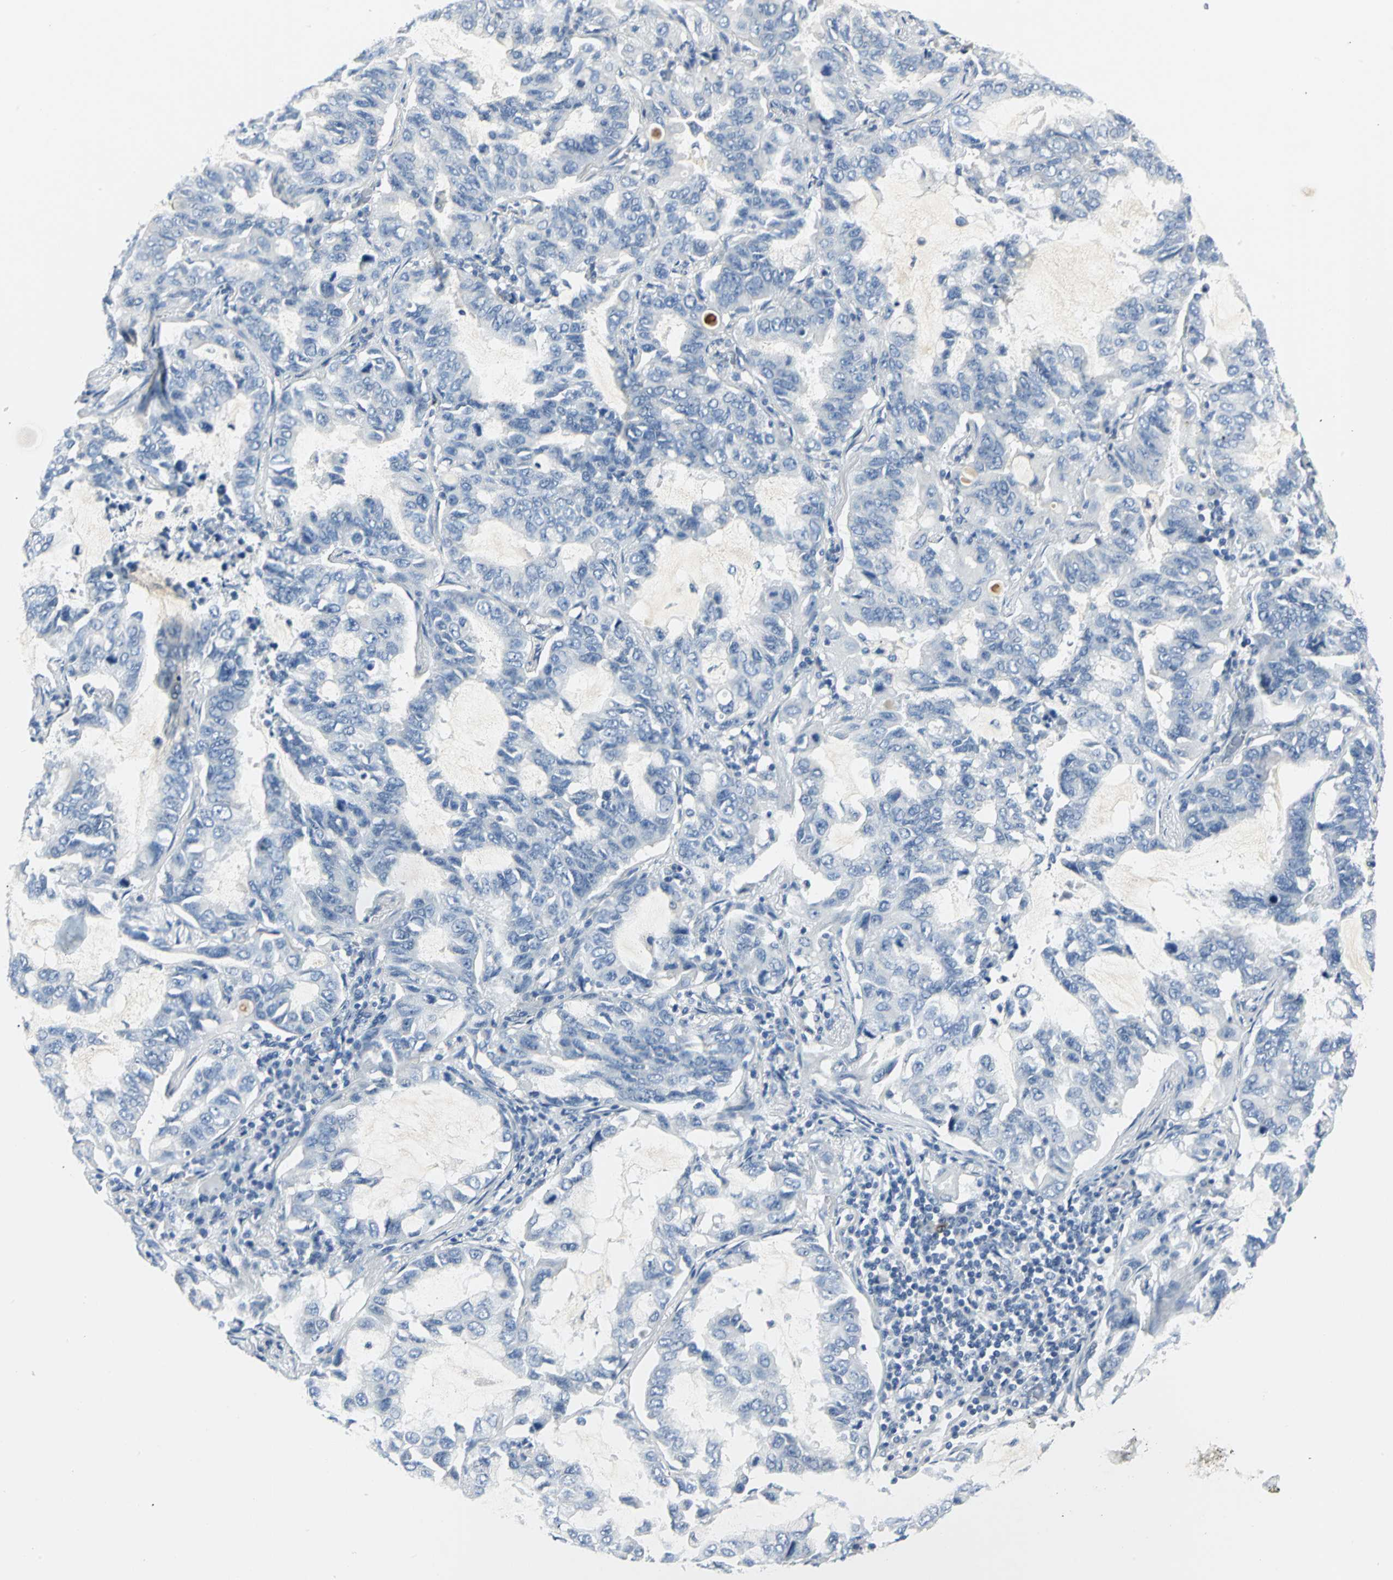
{"staining": {"intensity": "negative", "quantity": "none", "location": "none"}, "tissue": "lung cancer", "cell_type": "Tumor cells", "image_type": "cancer", "snomed": [{"axis": "morphology", "description": "Adenocarcinoma, NOS"}, {"axis": "topography", "description": "Lung"}], "caption": "An immunohistochemistry (IHC) photomicrograph of lung cancer (adenocarcinoma) is shown. There is no staining in tumor cells of lung cancer (adenocarcinoma).", "gene": "RIPOR1", "patient": {"sex": "male", "age": 64}}